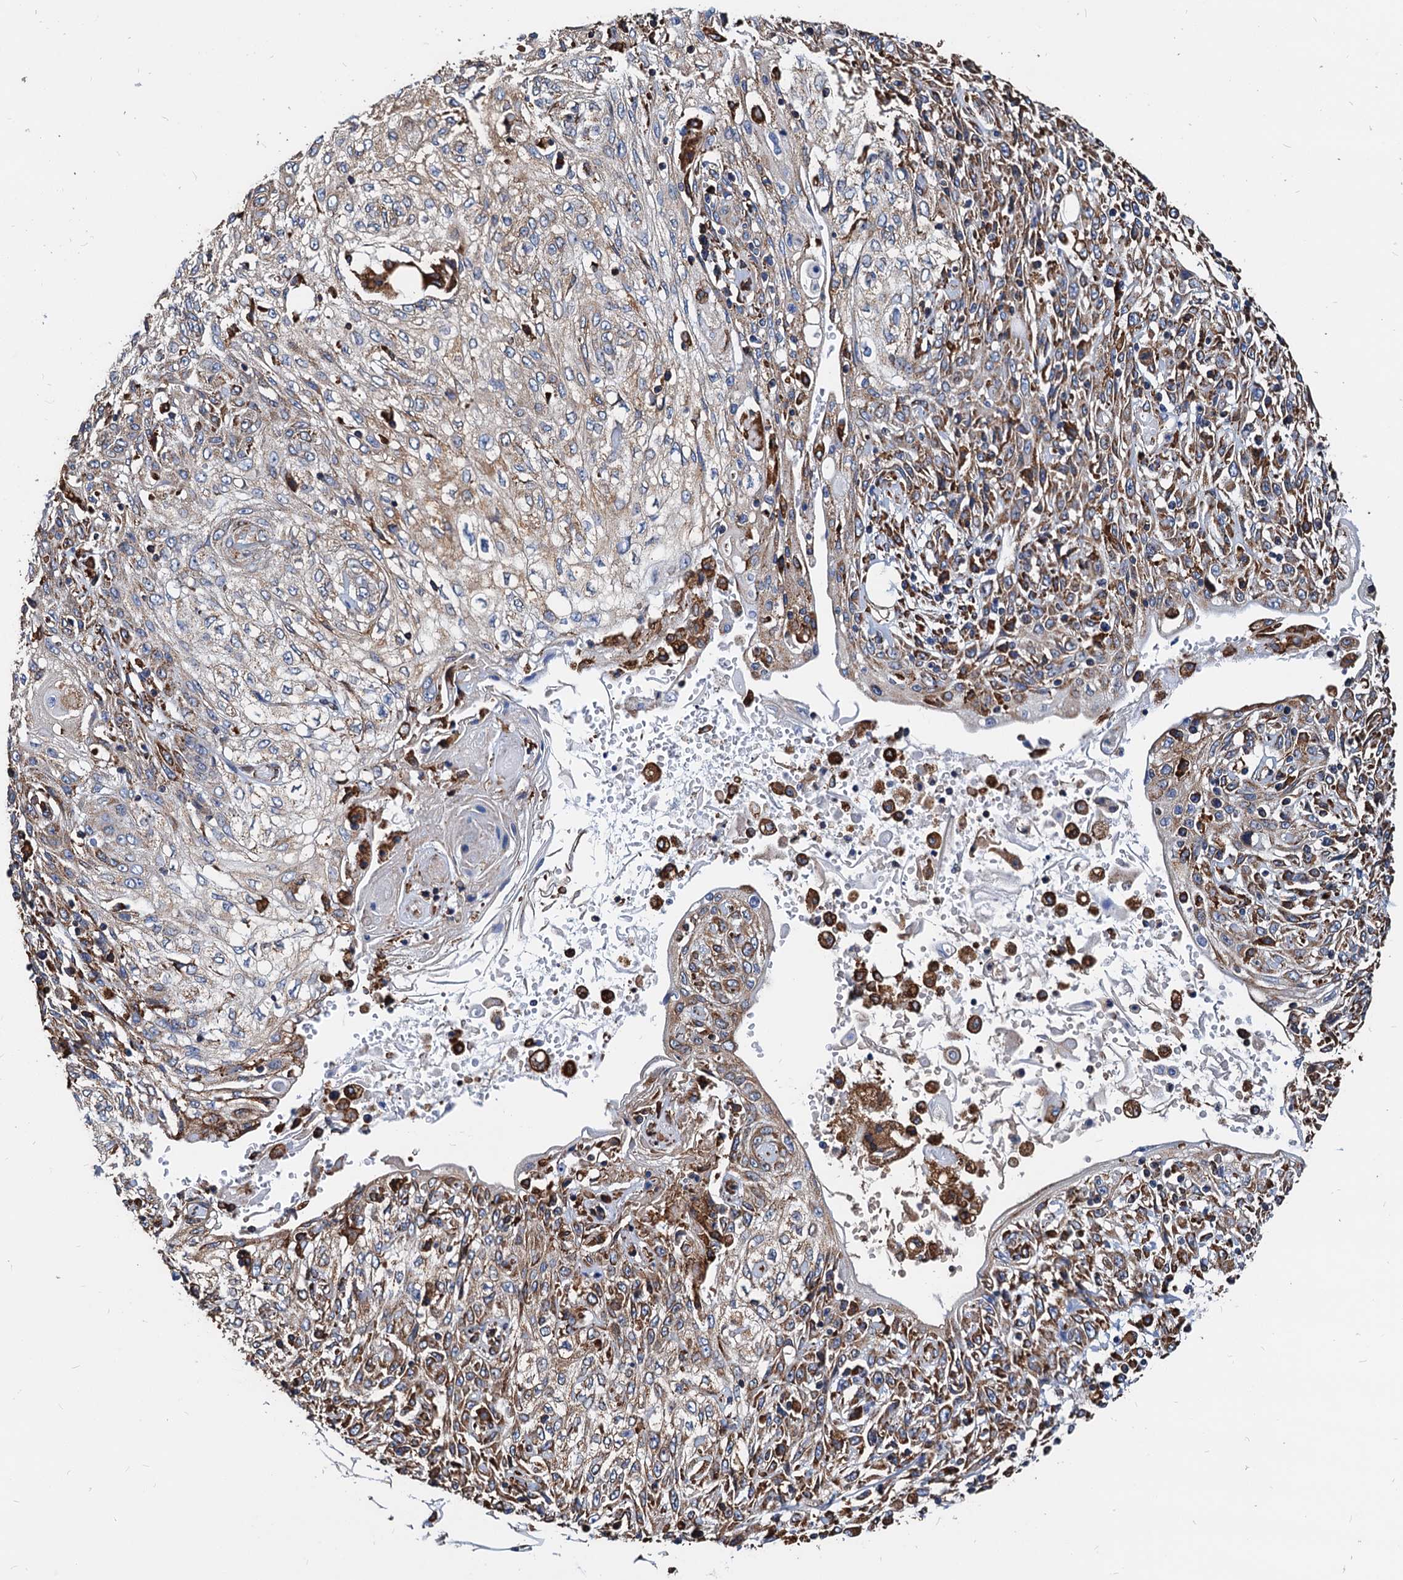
{"staining": {"intensity": "moderate", "quantity": ">75%", "location": "cytoplasmic/membranous"}, "tissue": "skin cancer", "cell_type": "Tumor cells", "image_type": "cancer", "snomed": [{"axis": "morphology", "description": "Squamous cell carcinoma, NOS"}, {"axis": "morphology", "description": "Squamous cell carcinoma, metastatic, NOS"}, {"axis": "topography", "description": "Skin"}, {"axis": "topography", "description": "Lymph node"}], "caption": "Immunohistochemistry micrograph of neoplastic tissue: skin cancer (metastatic squamous cell carcinoma) stained using immunohistochemistry exhibits medium levels of moderate protein expression localized specifically in the cytoplasmic/membranous of tumor cells, appearing as a cytoplasmic/membranous brown color.", "gene": "HSPA5", "patient": {"sex": "male", "age": 75}}